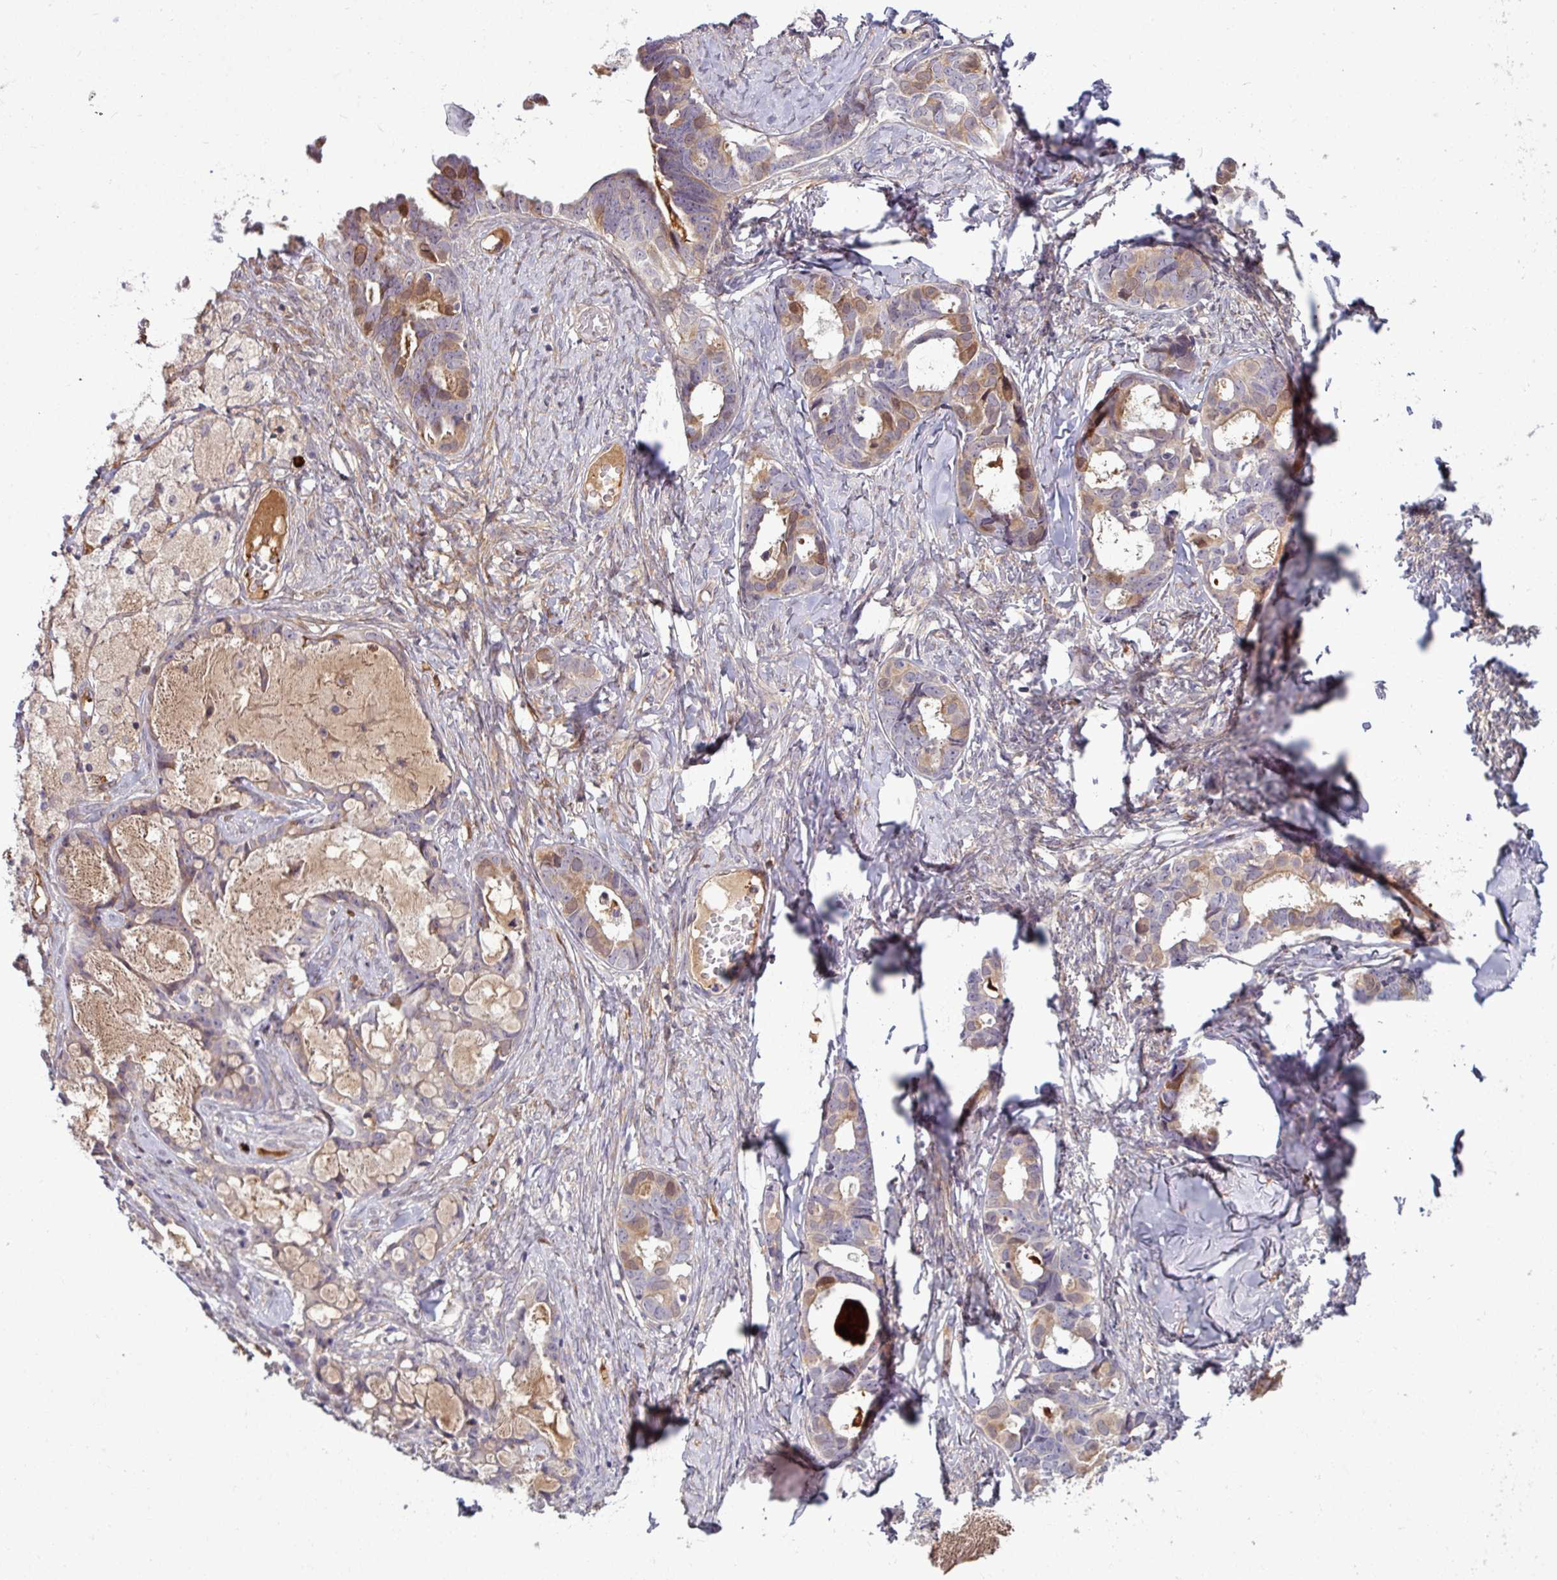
{"staining": {"intensity": "moderate", "quantity": "<25%", "location": "cytoplasmic/membranous"}, "tissue": "ovarian cancer", "cell_type": "Tumor cells", "image_type": "cancer", "snomed": [{"axis": "morphology", "description": "Cystadenocarcinoma, serous, NOS"}, {"axis": "topography", "description": "Ovary"}], "caption": "Serous cystadenocarcinoma (ovarian) stained with DAB (3,3'-diaminobenzidine) immunohistochemistry (IHC) reveals low levels of moderate cytoplasmic/membranous expression in about <25% of tumor cells.", "gene": "B4GALNT4", "patient": {"sex": "female", "age": 69}}